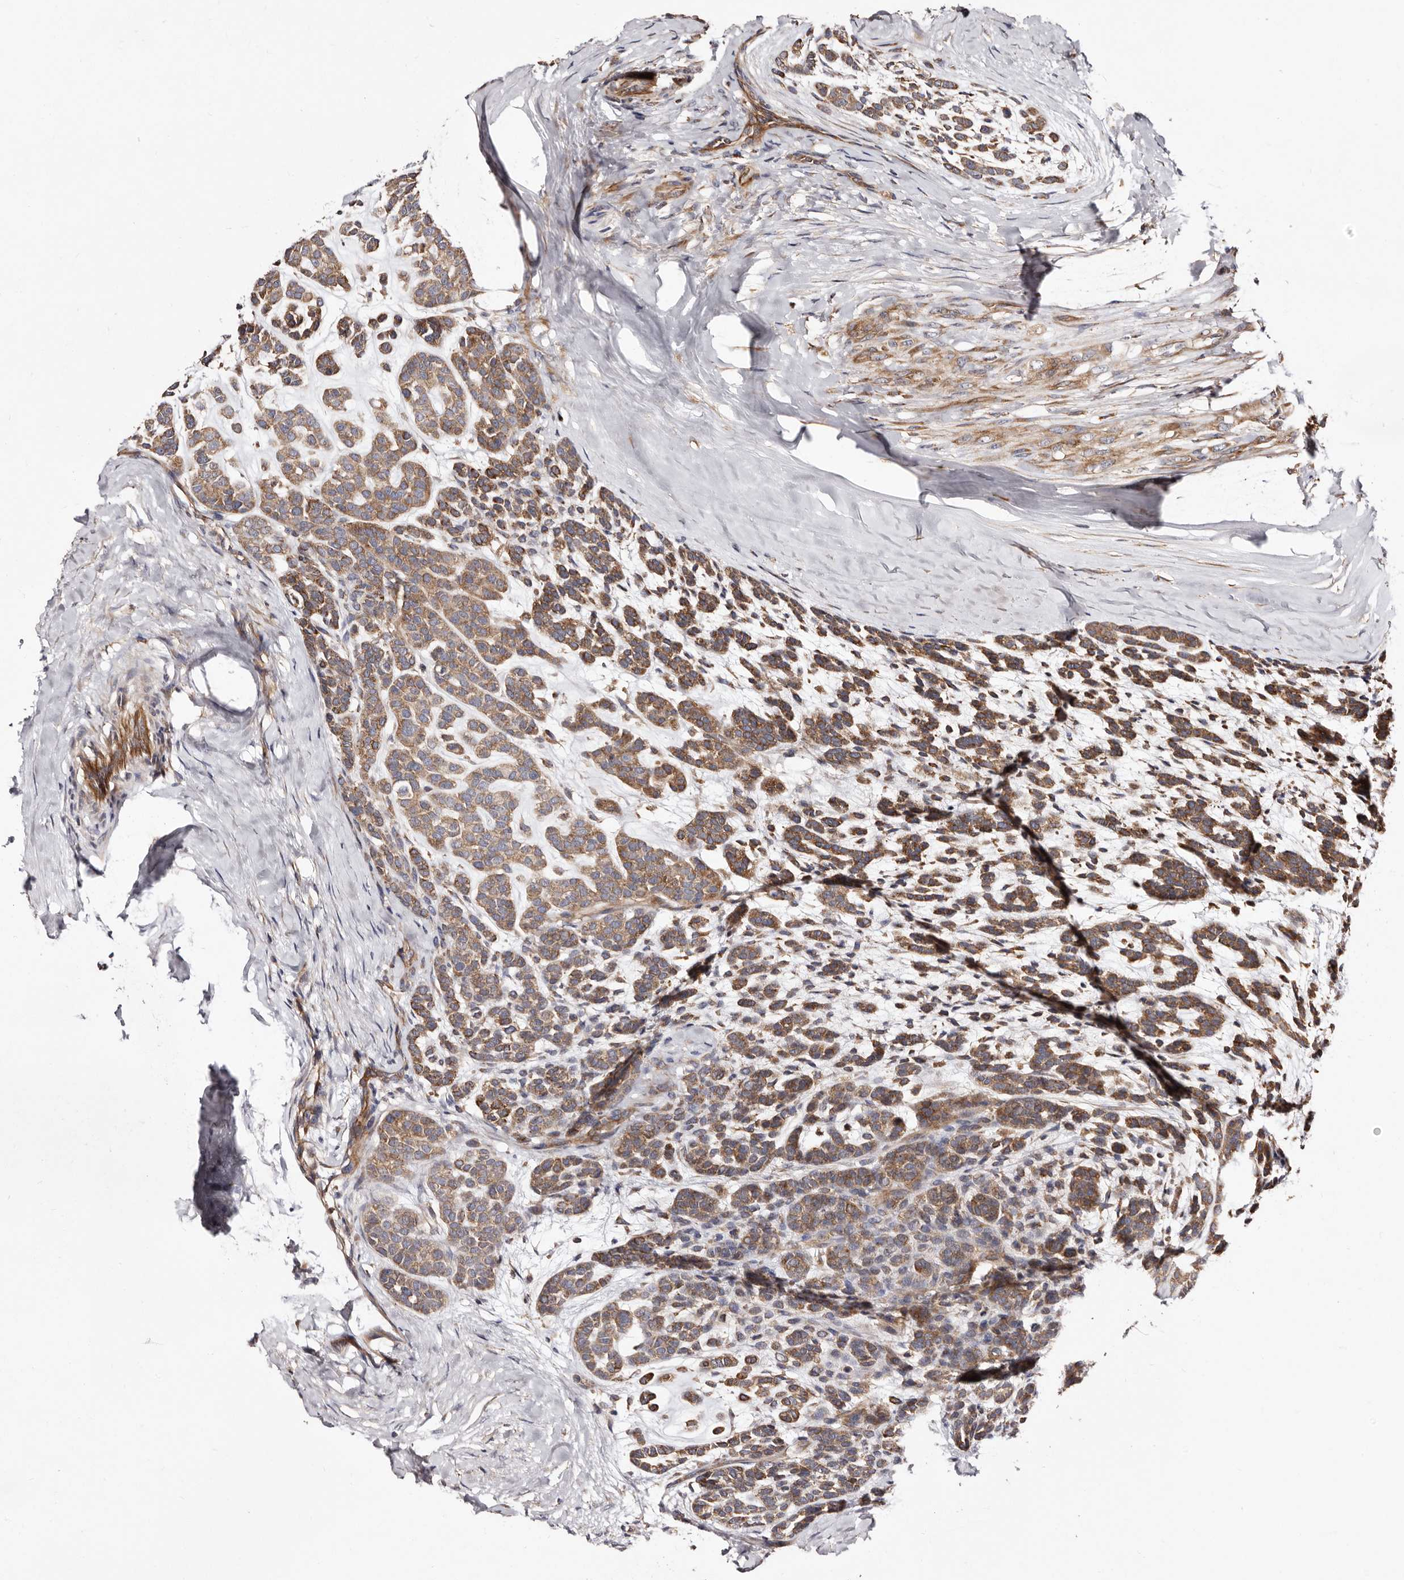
{"staining": {"intensity": "moderate", "quantity": ">75%", "location": "cytoplasmic/membranous"}, "tissue": "head and neck cancer", "cell_type": "Tumor cells", "image_type": "cancer", "snomed": [{"axis": "morphology", "description": "Adenocarcinoma, NOS"}, {"axis": "morphology", "description": "Adenoma, NOS"}, {"axis": "topography", "description": "Head-Neck"}], "caption": "About >75% of tumor cells in human head and neck cancer (adenocarcinoma) exhibit moderate cytoplasmic/membranous protein expression as visualized by brown immunohistochemical staining.", "gene": "LUZP1", "patient": {"sex": "female", "age": 55}}